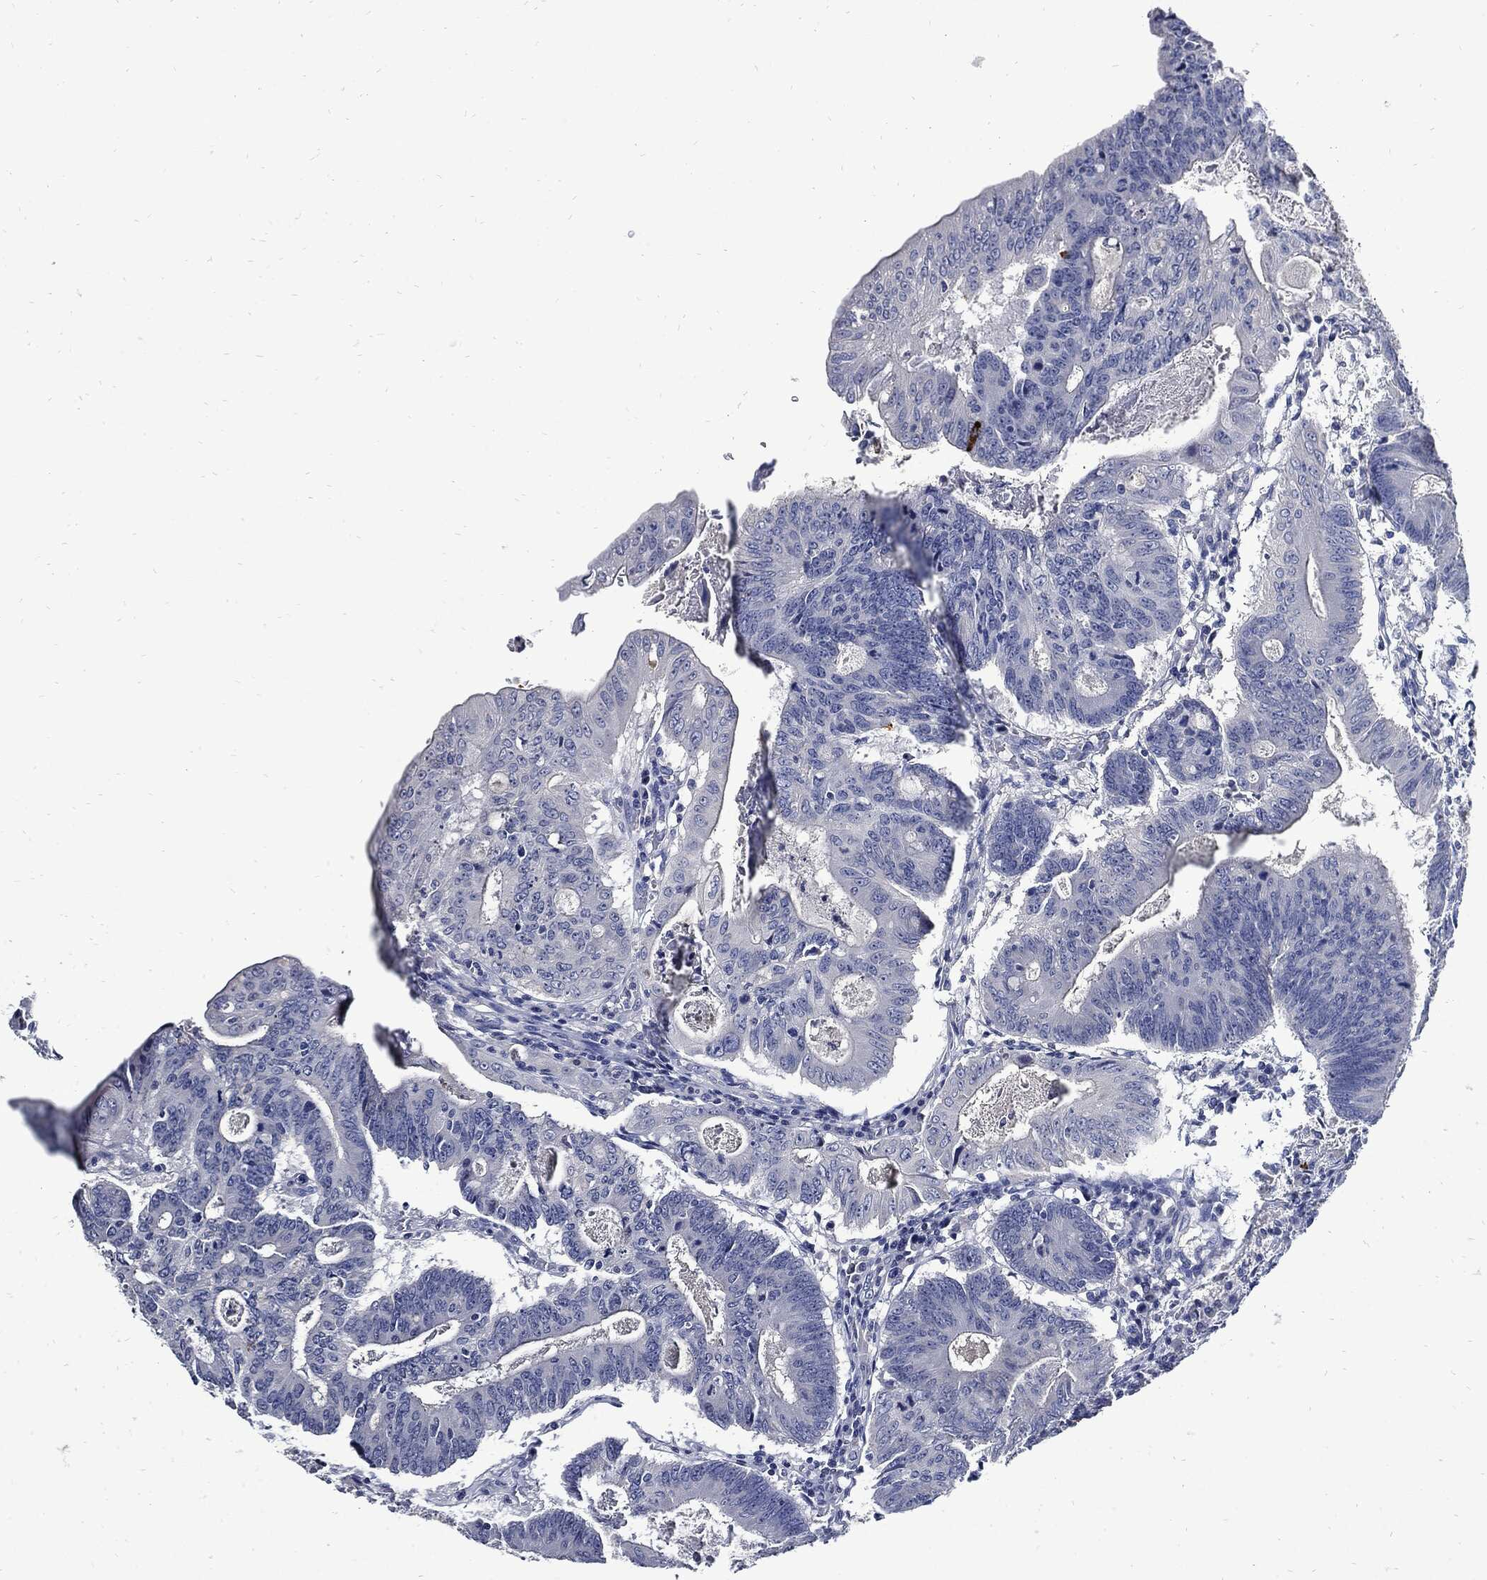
{"staining": {"intensity": "negative", "quantity": "none", "location": "none"}, "tissue": "colorectal cancer", "cell_type": "Tumor cells", "image_type": "cancer", "snomed": [{"axis": "morphology", "description": "Adenocarcinoma, NOS"}, {"axis": "topography", "description": "Colon"}], "caption": "There is no significant staining in tumor cells of colorectal cancer (adenocarcinoma).", "gene": "CPE", "patient": {"sex": "female", "age": 70}}